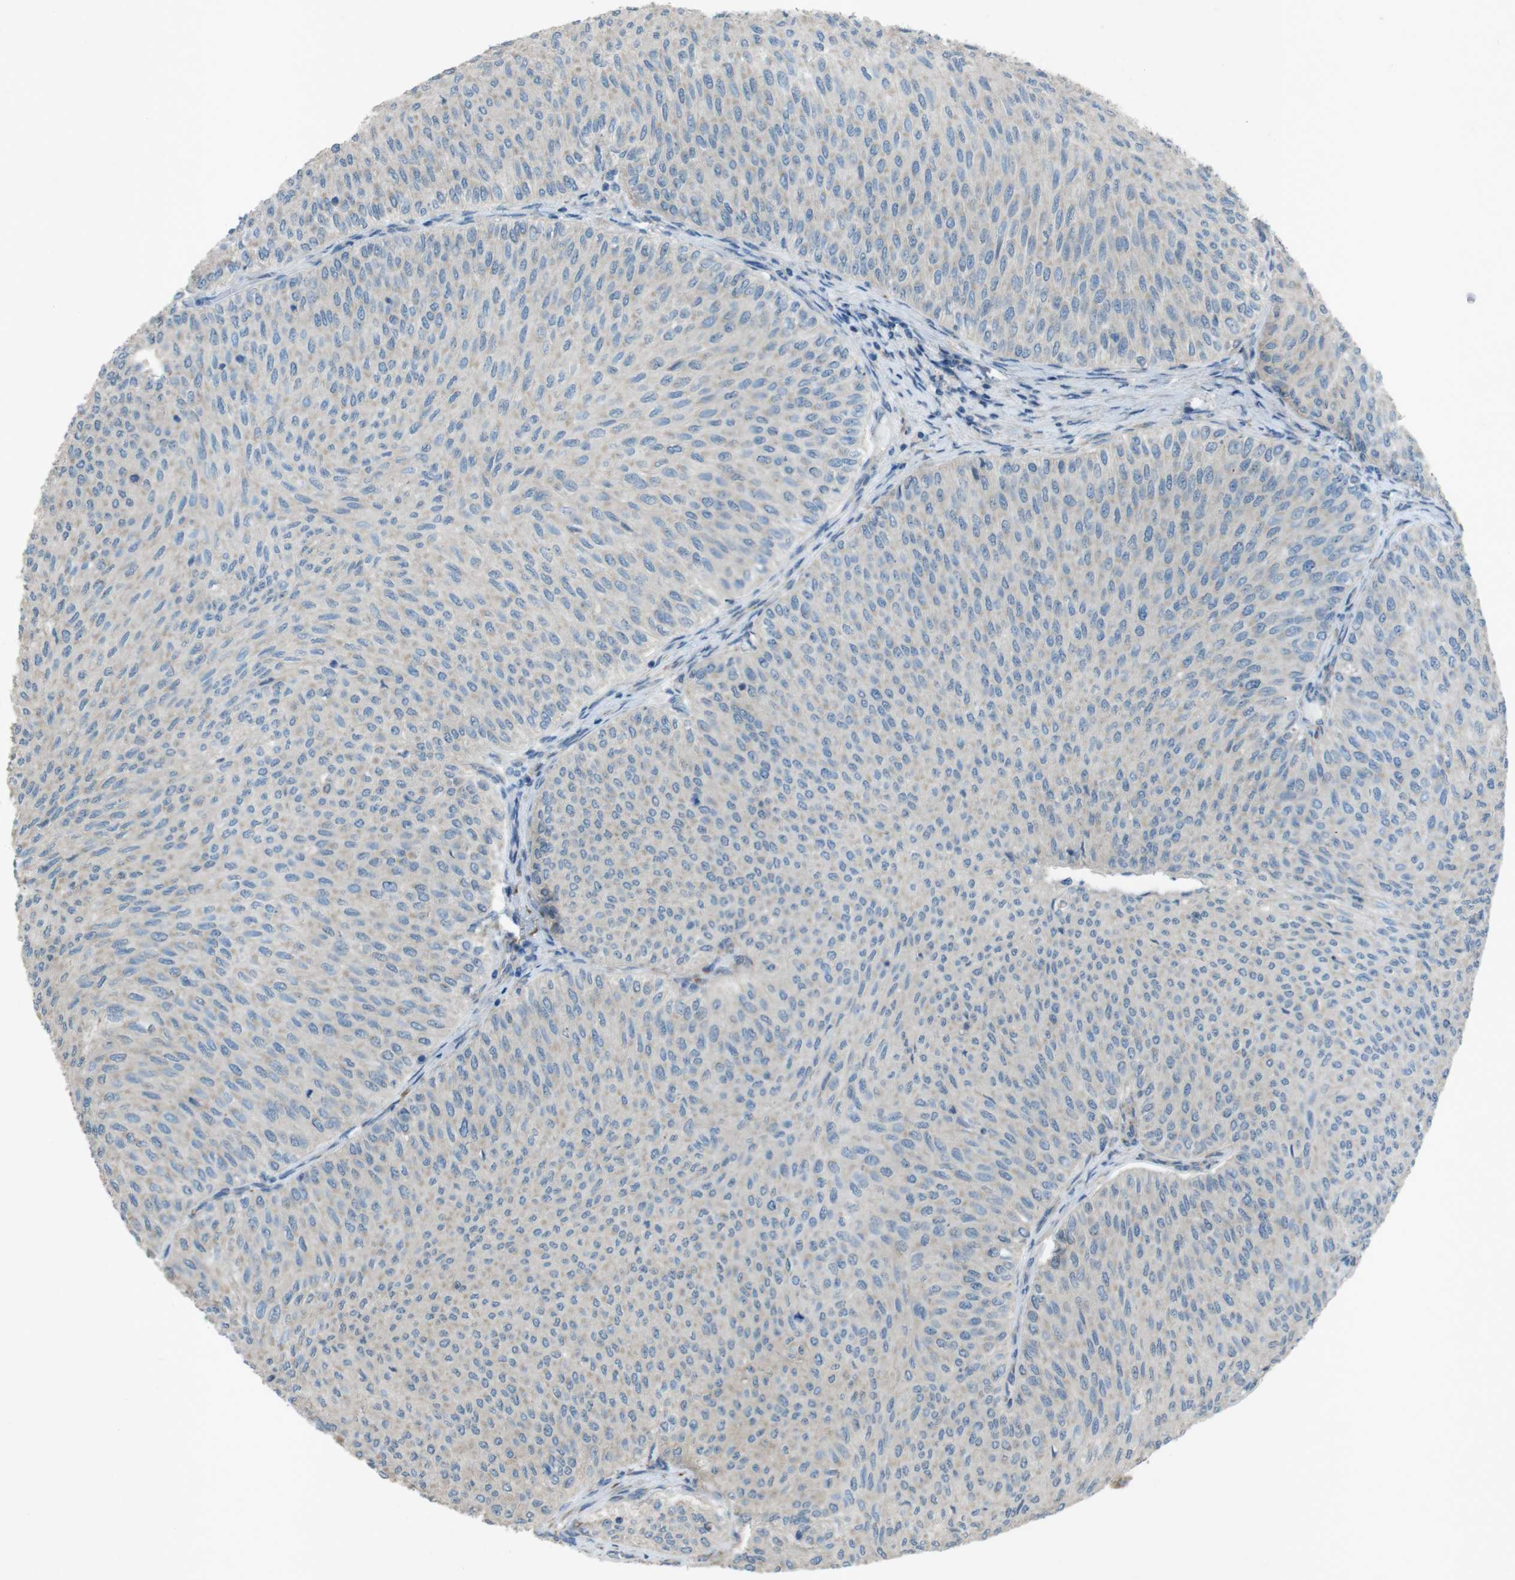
{"staining": {"intensity": "negative", "quantity": "none", "location": "none"}, "tissue": "urothelial cancer", "cell_type": "Tumor cells", "image_type": "cancer", "snomed": [{"axis": "morphology", "description": "Urothelial carcinoma, Low grade"}, {"axis": "topography", "description": "Urinary bladder"}], "caption": "Immunohistochemical staining of human urothelial carcinoma (low-grade) displays no significant expression in tumor cells.", "gene": "TMEM41B", "patient": {"sex": "male", "age": 78}}